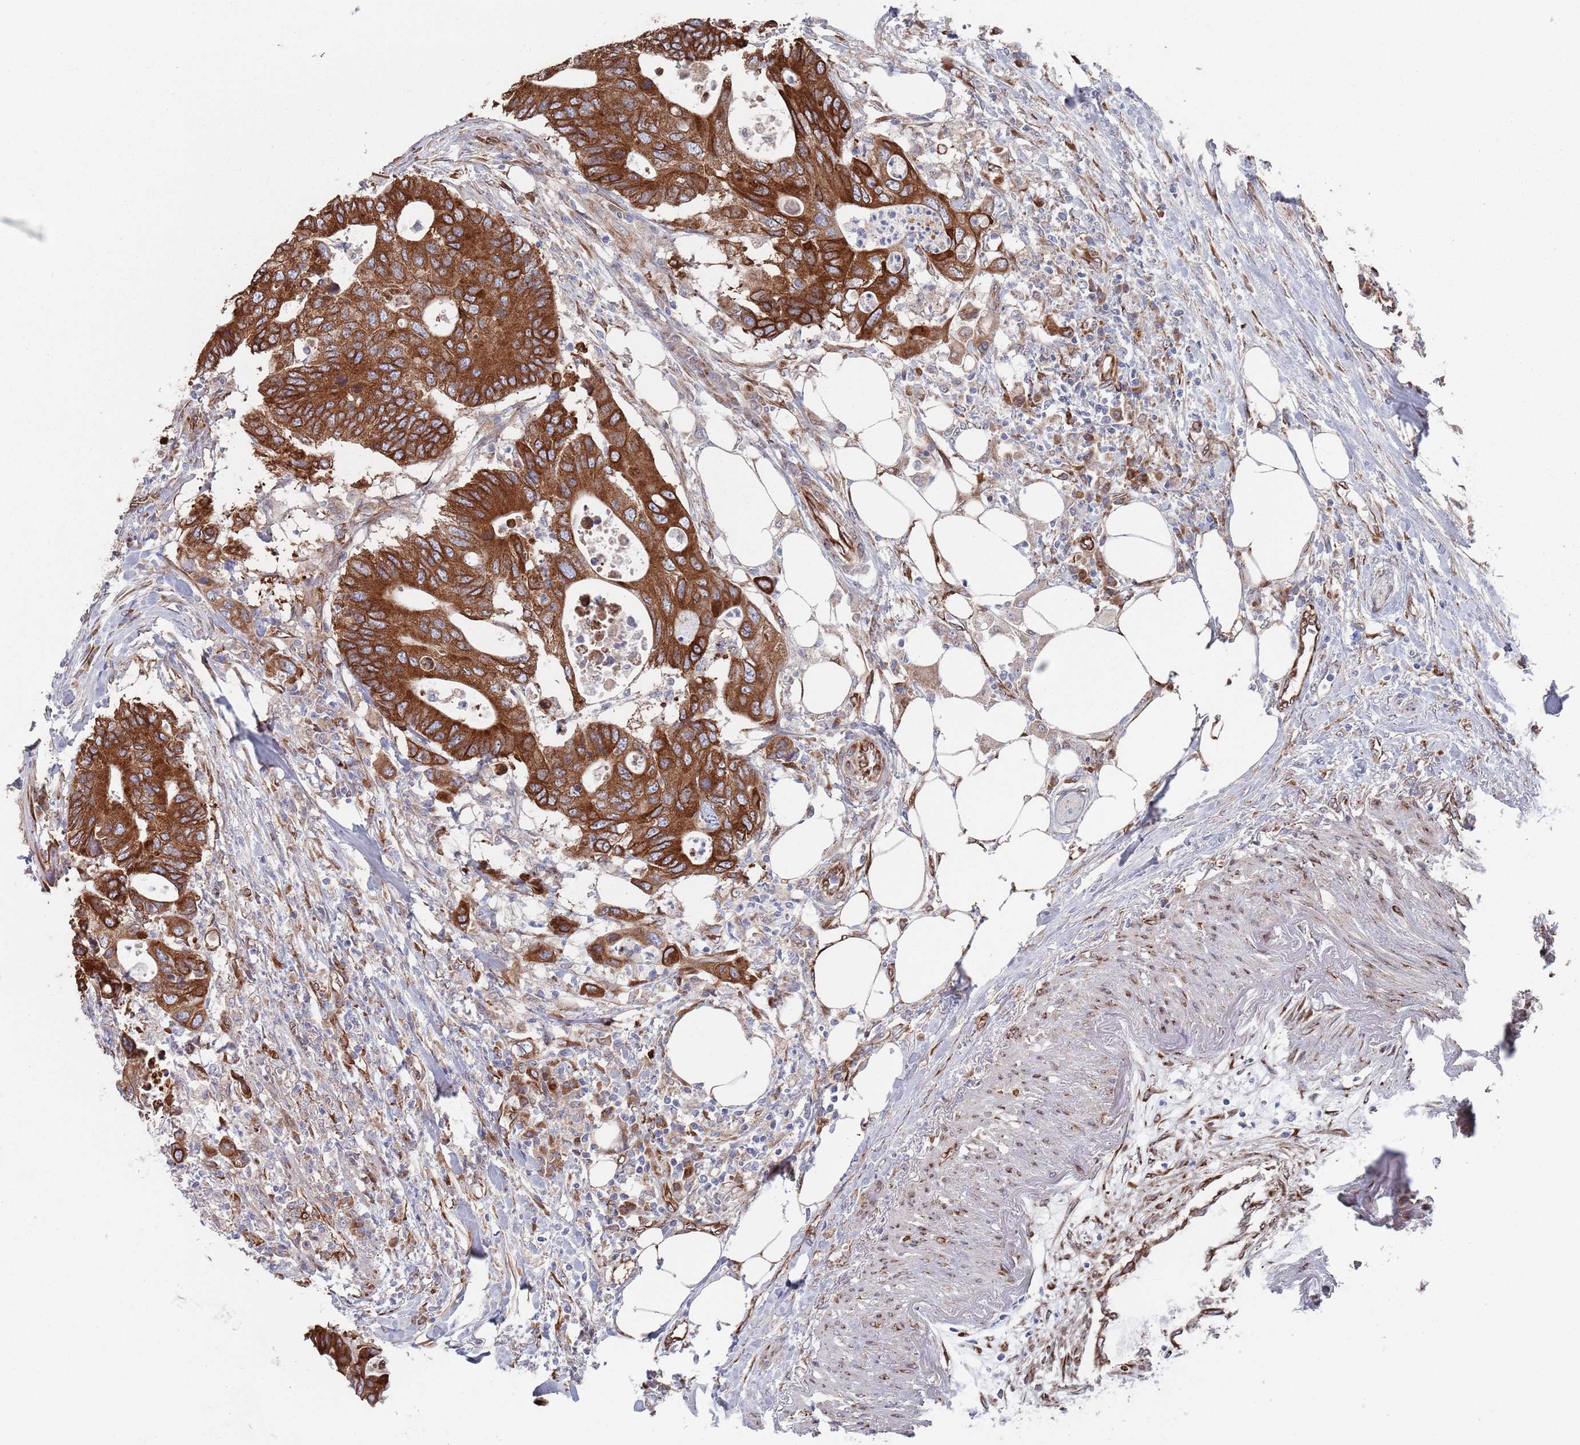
{"staining": {"intensity": "strong", "quantity": ">75%", "location": "cytoplasmic/membranous"}, "tissue": "colorectal cancer", "cell_type": "Tumor cells", "image_type": "cancer", "snomed": [{"axis": "morphology", "description": "Adenocarcinoma, NOS"}, {"axis": "topography", "description": "Colon"}], "caption": "Tumor cells reveal high levels of strong cytoplasmic/membranous staining in about >75% of cells in colorectal cancer. The protein is shown in brown color, while the nuclei are stained blue.", "gene": "CCDC106", "patient": {"sex": "male", "age": 71}}